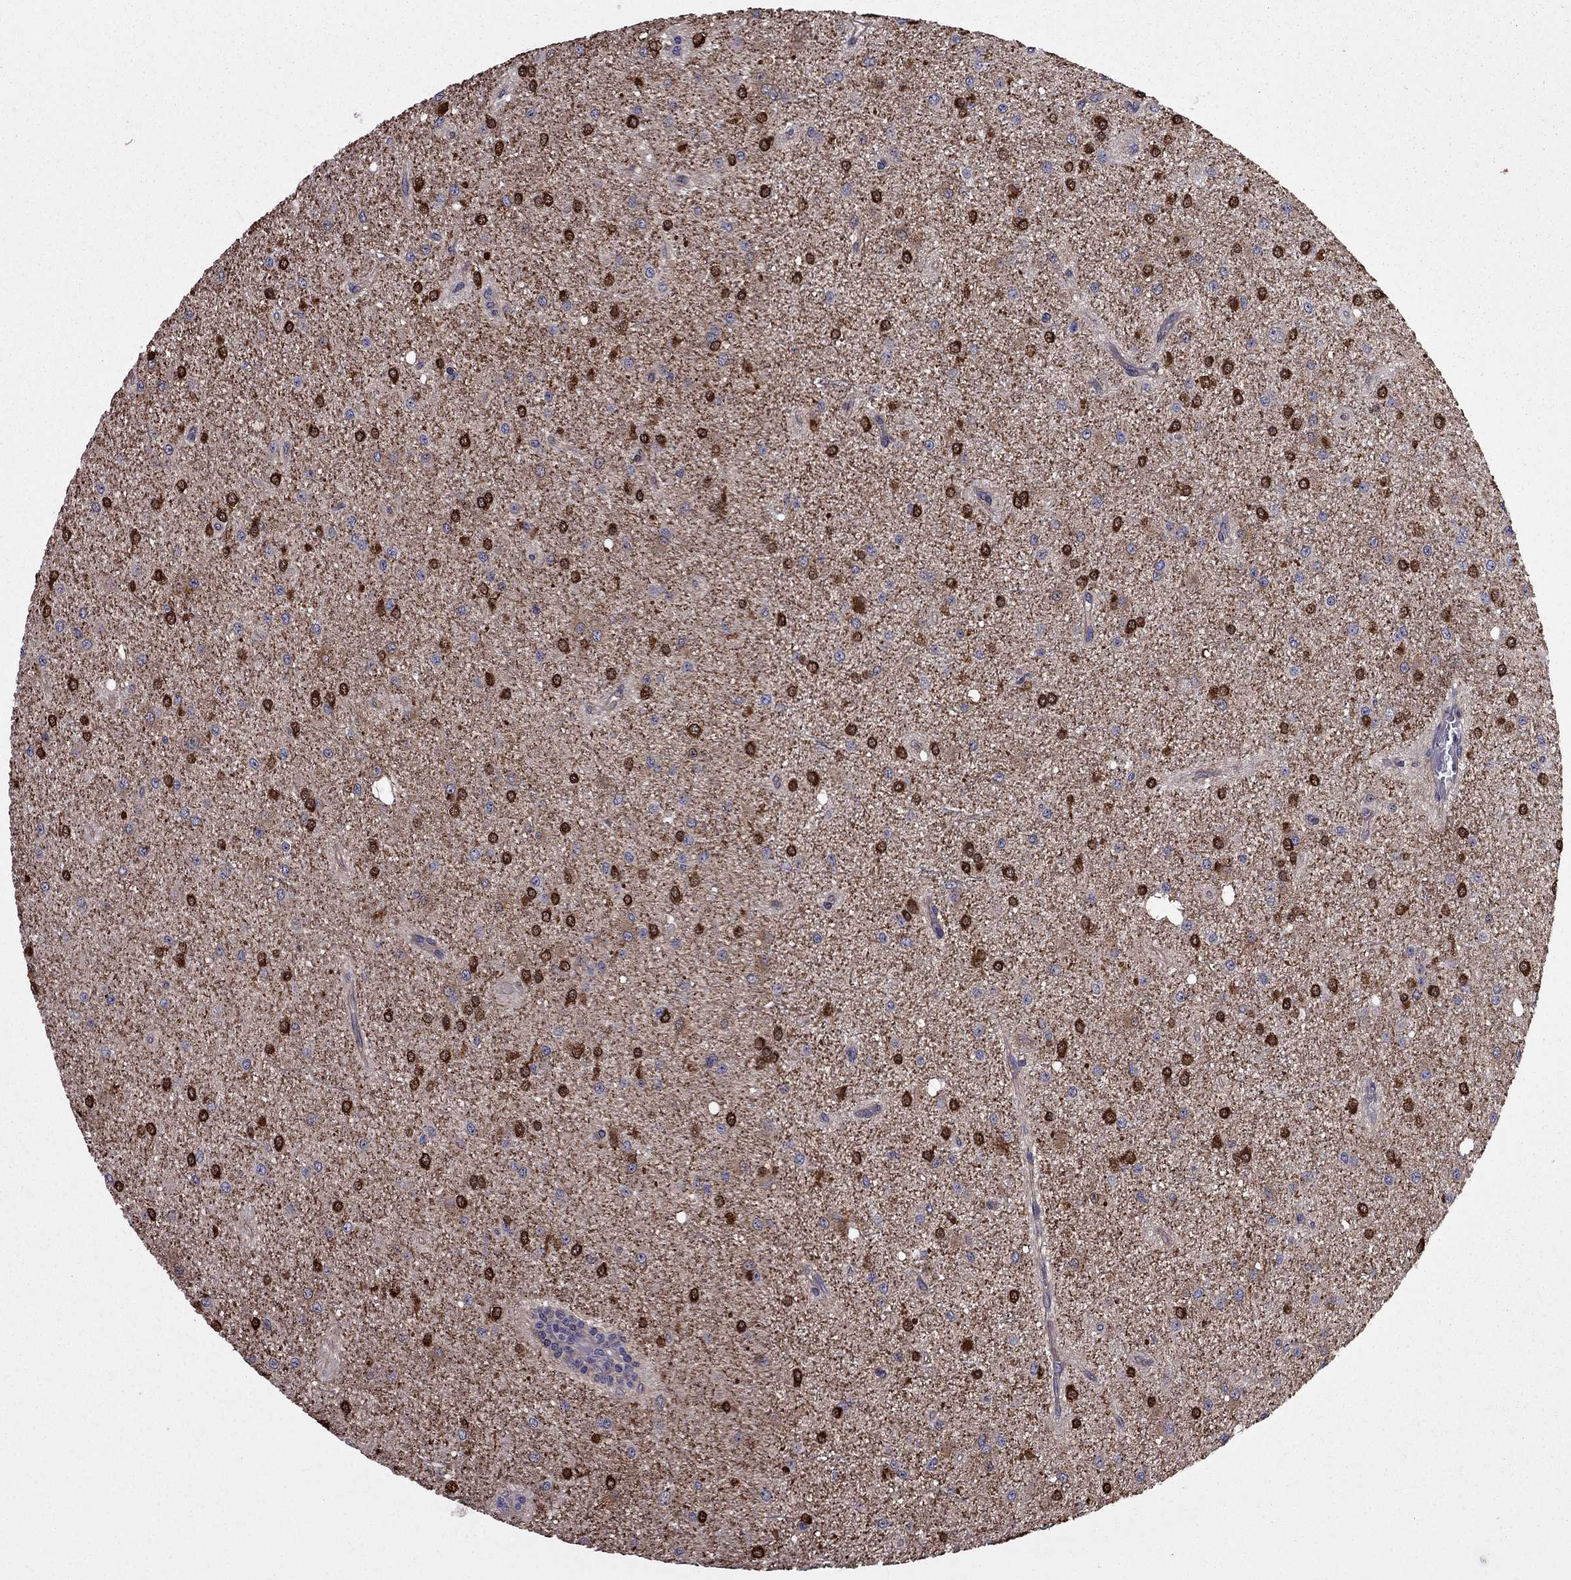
{"staining": {"intensity": "strong", "quantity": ">75%", "location": "cytoplasmic/membranous"}, "tissue": "glioma", "cell_type": "Tumor cells", "image_type": "cancer", "snomed": [{"axis": "morphology", "description": "Glioma, malignant, Low grade"}, {"axis": "topography", "description": "Brain"}], "caption": "A brown stain labels strong cytoplasmic/membranous expression of a protein in glioma tumor cells.", "gene": "ITGB1", "patient": {"sex": "male", "age": 27}}